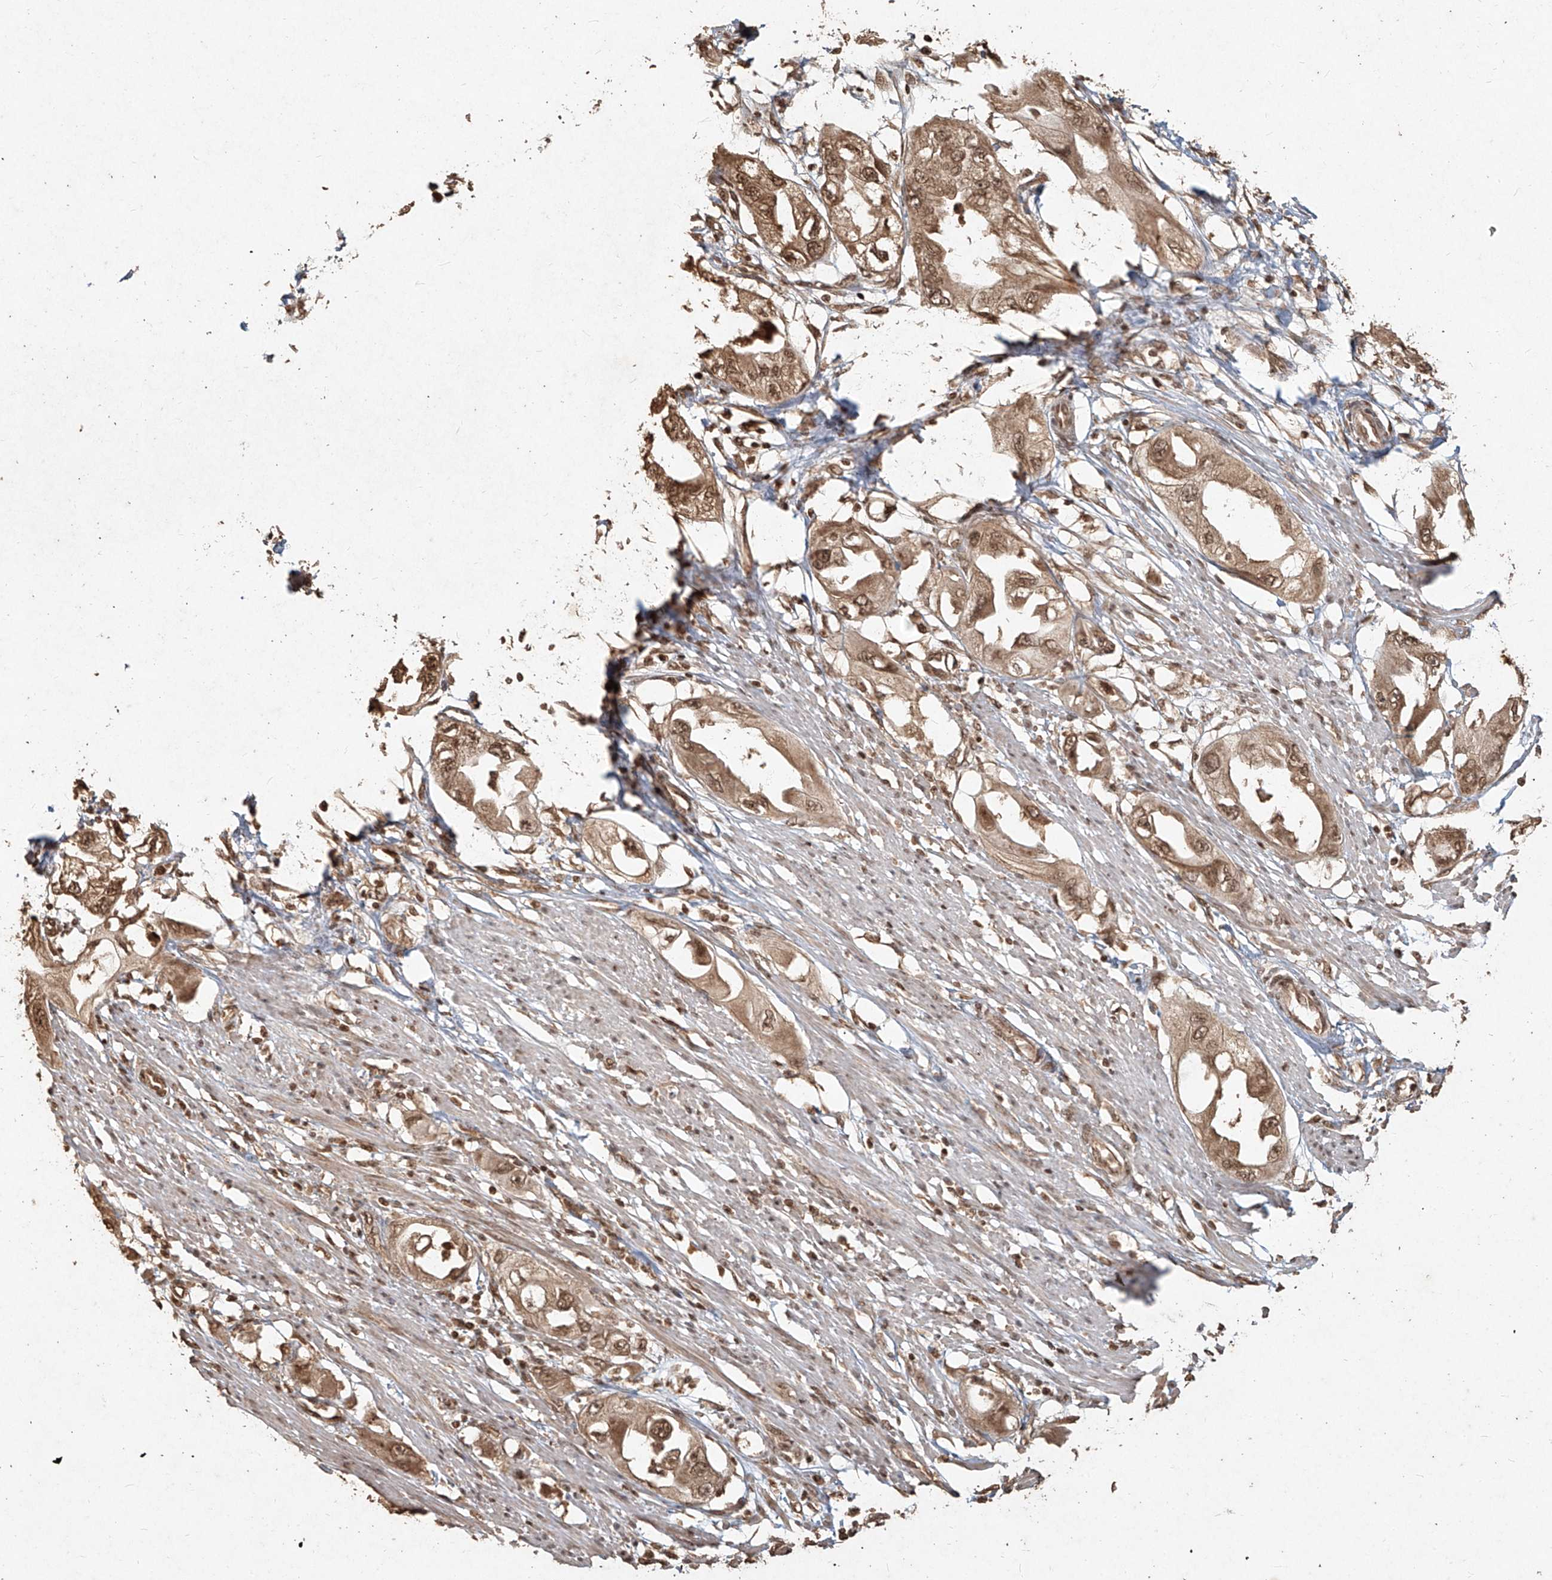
{"staining": {"intensity": "moderate", "quantity": ">75%", "location": "cytoplasmic/membranous,nuclear"}, "tissue": "endometrial cancer", "cell_type": "Tumor cells", "image_type": "cancer", "snomed": [{"axis": "morphology", "description": "Adenocarcinoma, NOS"}, {"axis": "topography", "description": "Endometrium"}], "caption": "High-power microscopy captured an immunohistochemistry (IHC) micrograph of endometrial cancer (adenocarcinoma), revealing moderate cytoplasmic/membranous and nuclear positivity in approximately >75% of tumor cells.", "gene": "UBE2K", "patient": {"sex": "female", "age": 67}}